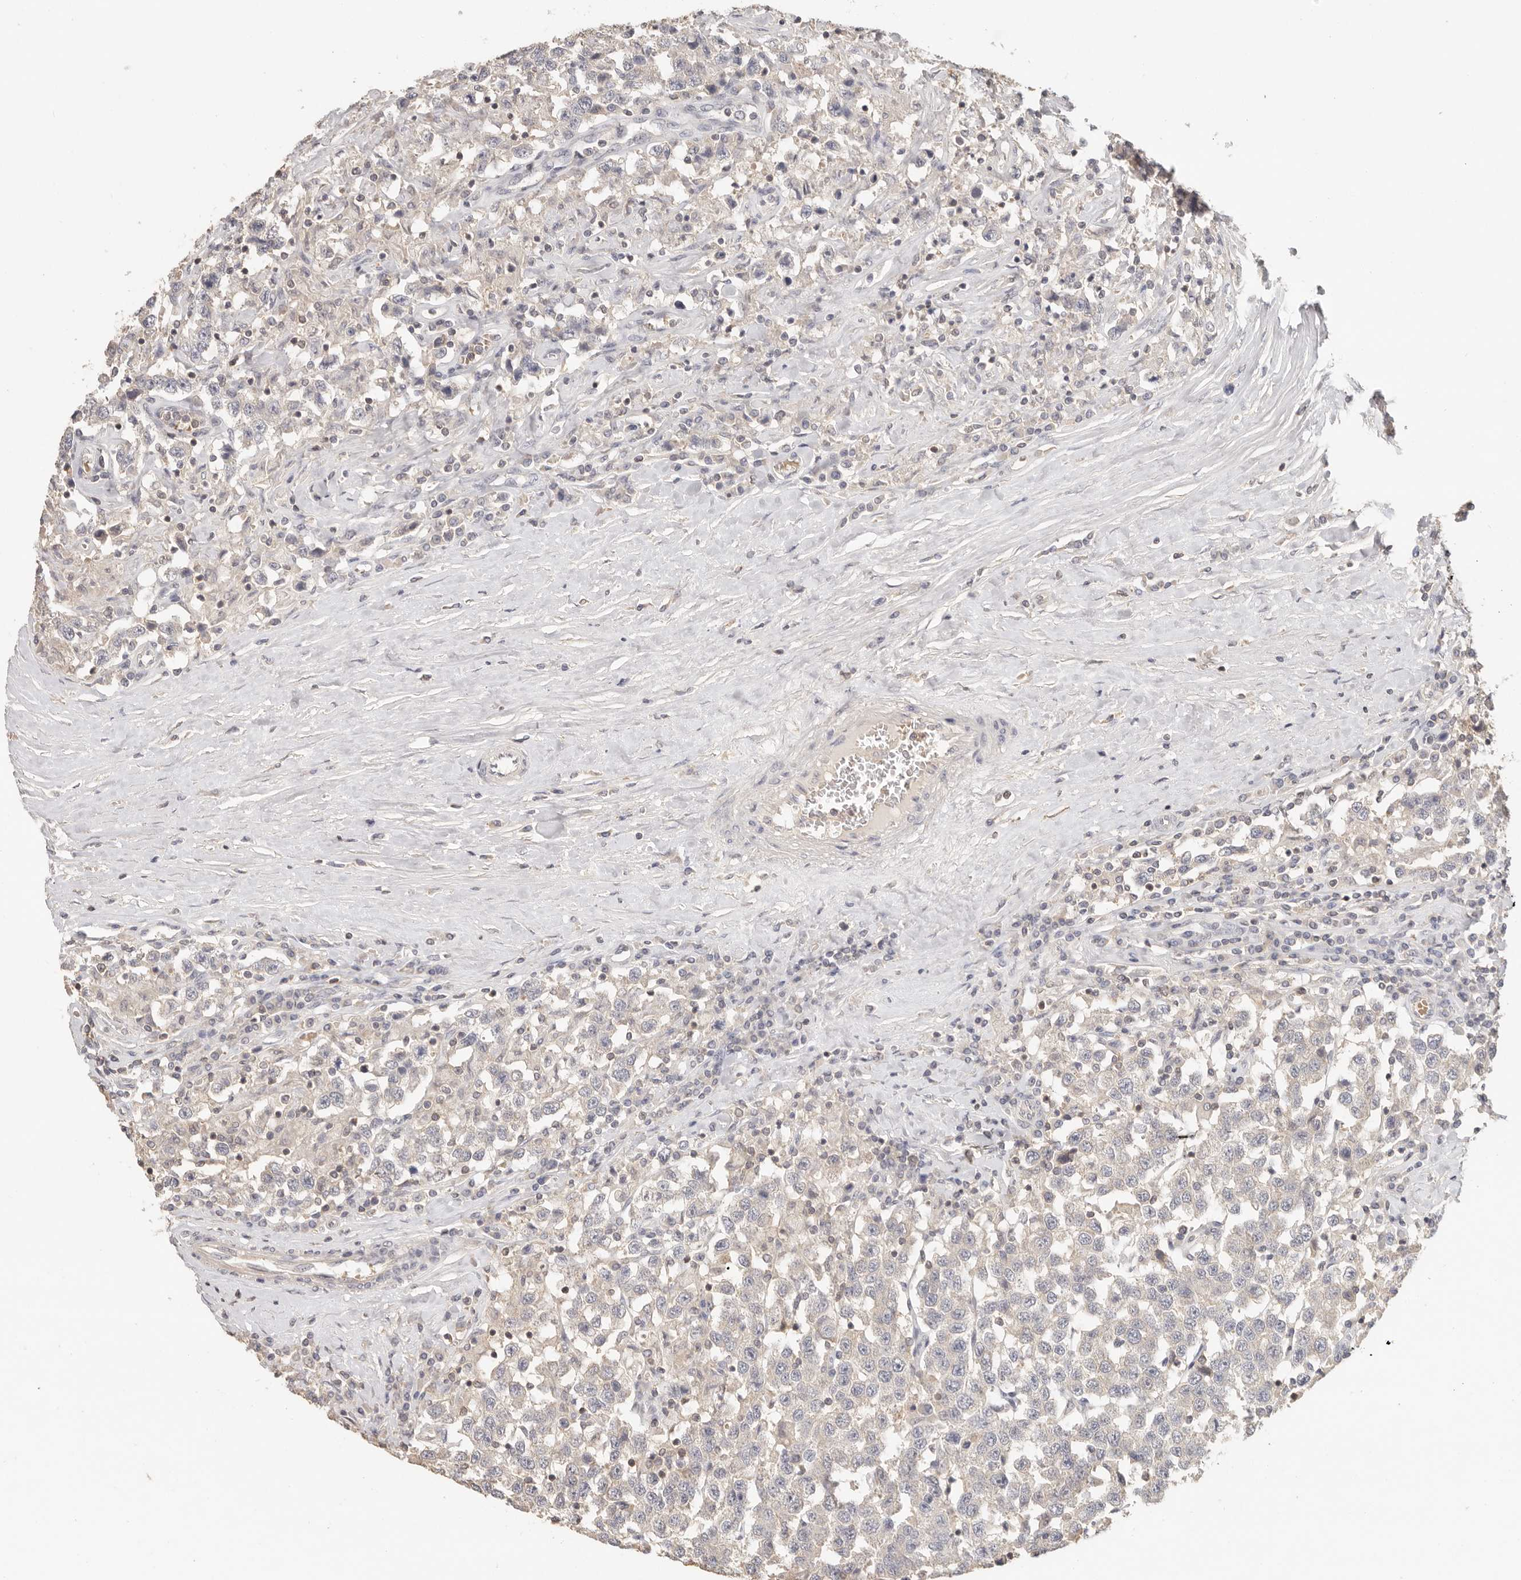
{"staining": {"intensity": "negative", "quantity": "none", "location": "none"}, "tissue": "testis cancer", "cell_type": "Tumor cells", "image_type": "cancer", "snomed": [{"axis": "morphology", "description": "Seminoma, NOS"}, {"axis": "topography", "description": "Testis"}], "caption": "An immunohistochemistry (IHC) image of testis cancer is shown. There is no staining in tumor cells of testis cancer.", "gene": "CSK", "patient": {"sex": "male", "age": 41}}